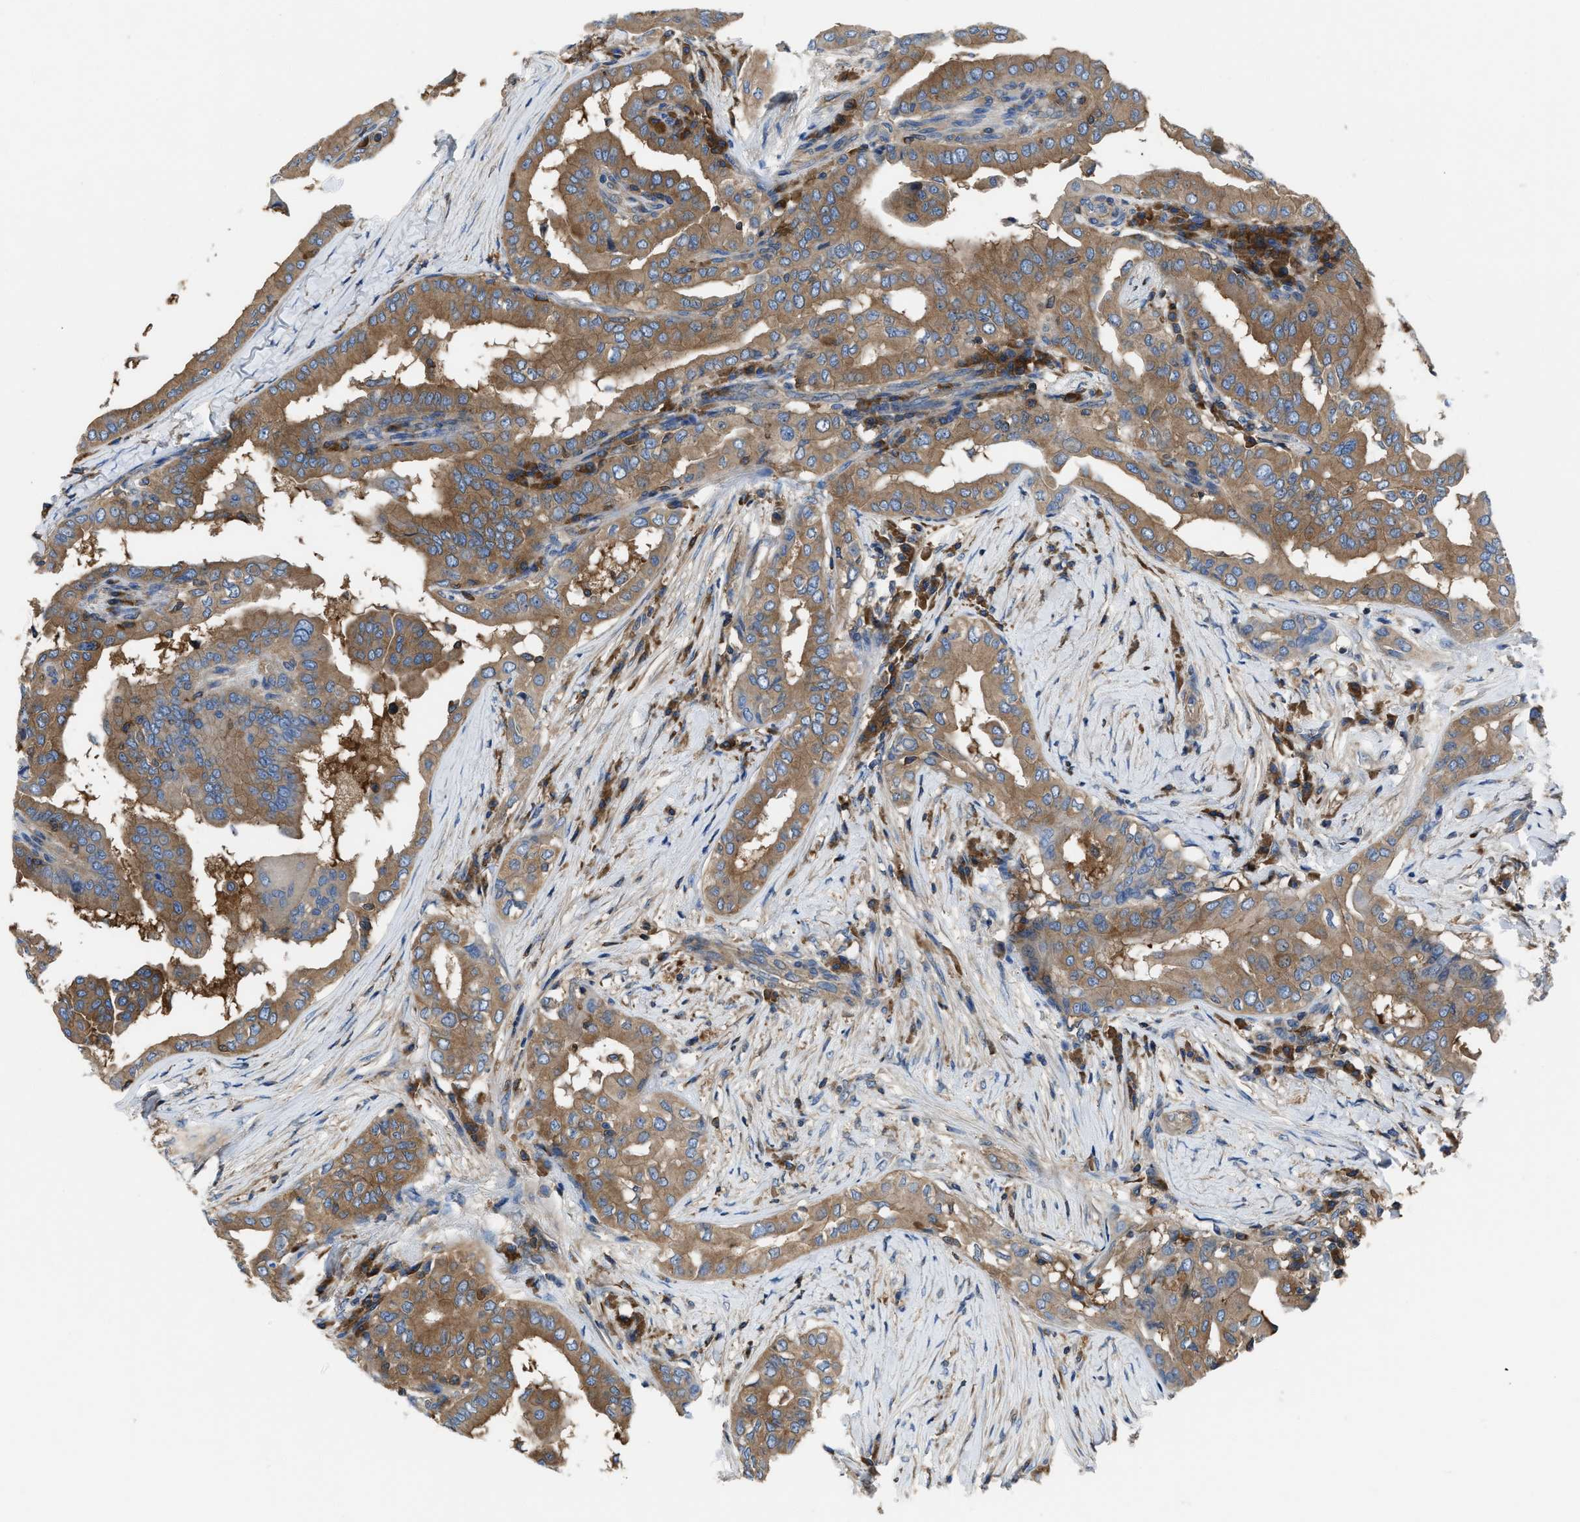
{"staining": {"intensity": "moderate", "quantity": ">75%", "location": "cytoplasmic/membranous"}, "tissue": "thyroid cancer", "cell_type": "Tumor cells", "image_type": "cancer", "snomed": [{"axis": "morphology", "description": "Papillary adenocarcinoma, NOS"}, {"axis": "topography", "description": "Thyroid gland"}], "caption": "High-power microscopy captured an immunohistochemistry photomicrograph of thyroid cancer (papillary adenocarcinoma), revealing moderate cytoplasmic/membranous staining in about >75% of tumor cells.", "gene": "YARS1", "patient": {"sex": "male", "age": 33}}